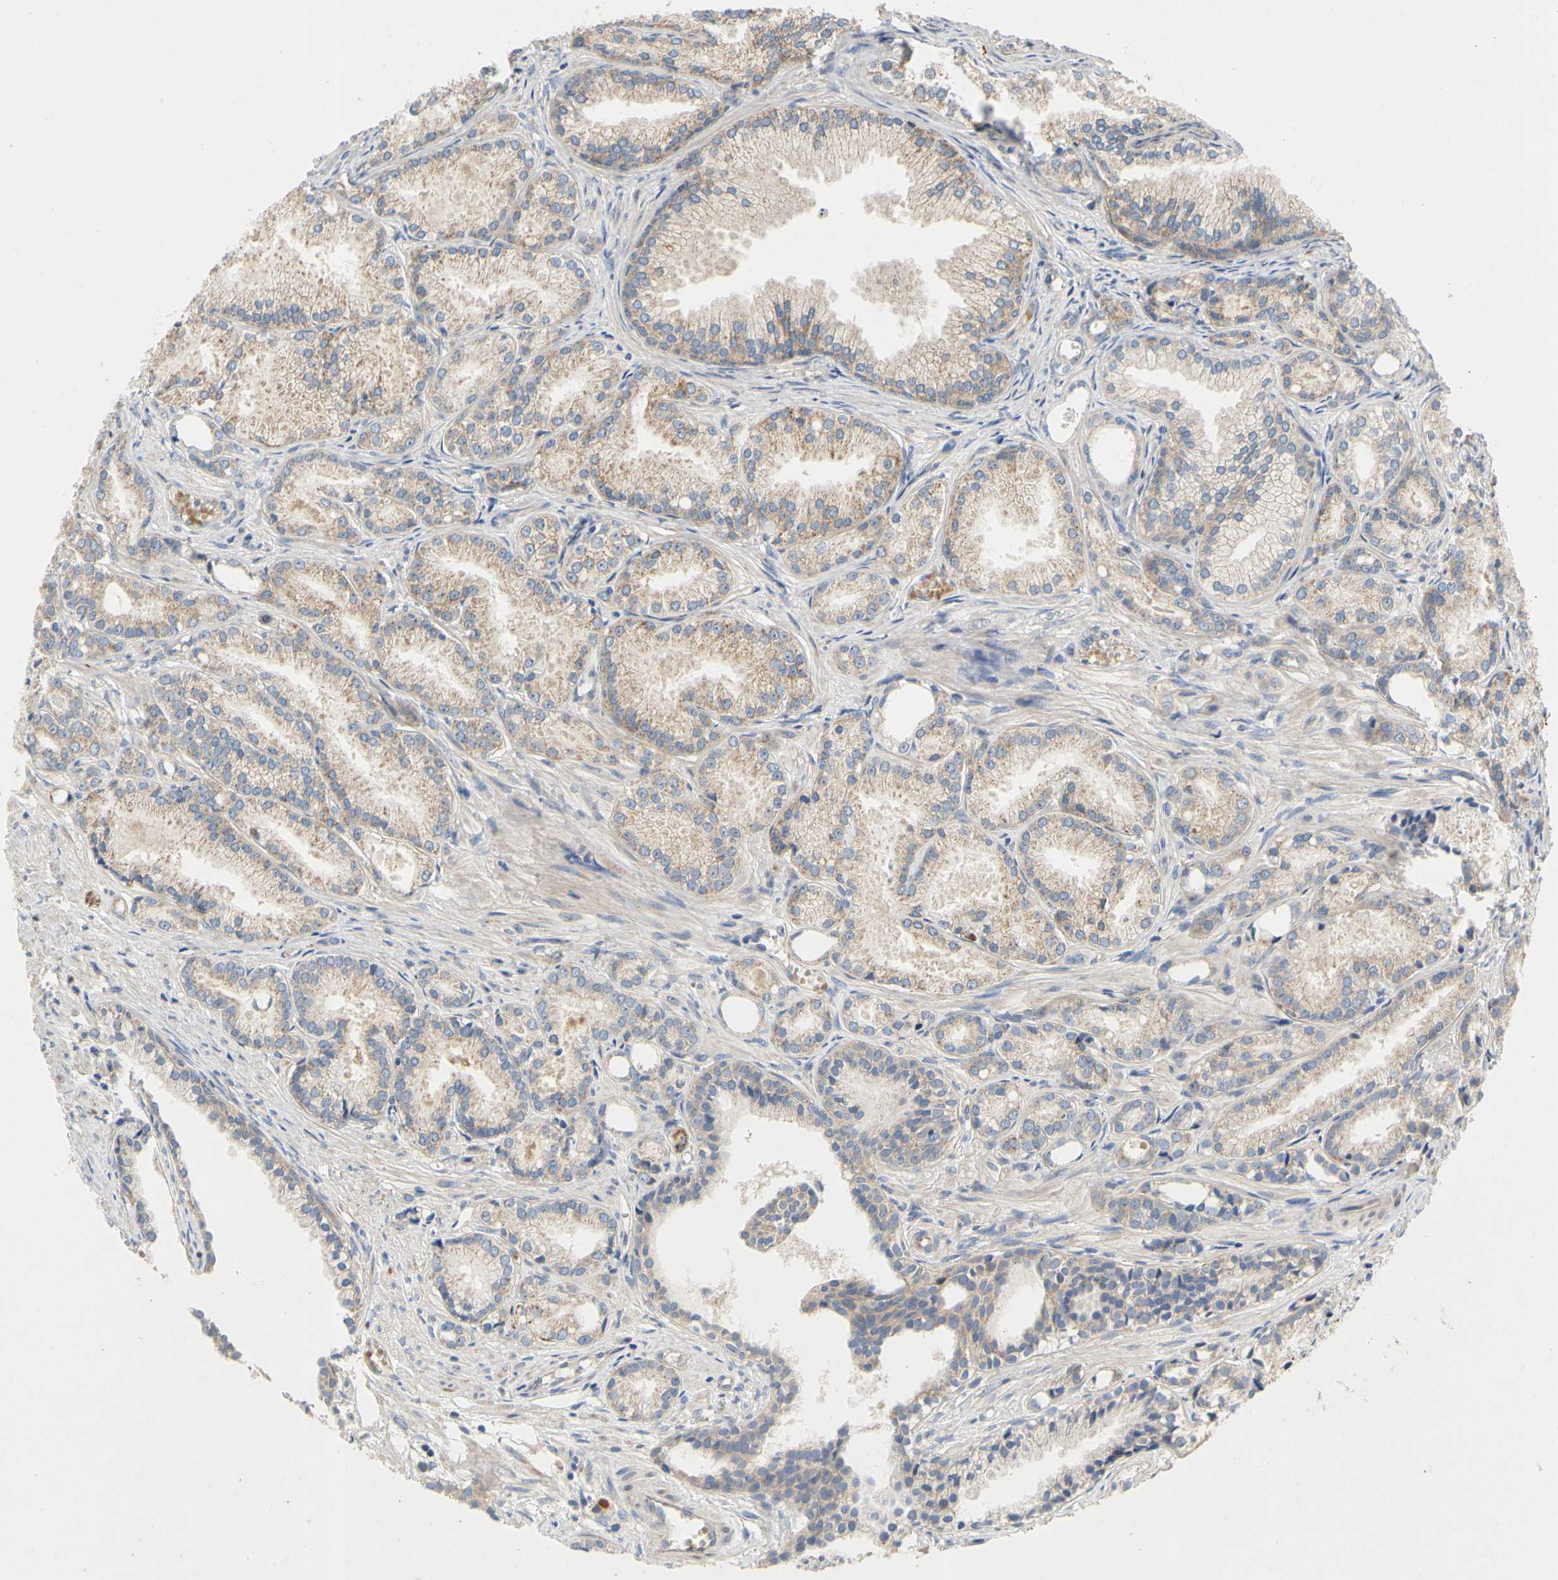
{"staining": {"intensity": "moderate", "quantity": ">75%", "location": "cytoplasmic/membranous"}, "tissue": "prostate cancer", "cell_type": "Tumor cells", "image_type": "cancer", "snomed": [{"axis": "morphology", "description": "Adenocarcinoma, Low grade"}, {"axis": "topography", "description": "Prostate"}], "caption": "Protein expression analysis of human prostate low-grade adenocarcinoma reveals moderate cytoplasmic/membranous expression in about >75% of tumor cells.", "gene": "KLHDC8B", "patient": {"sex": "male", "age": 72}}